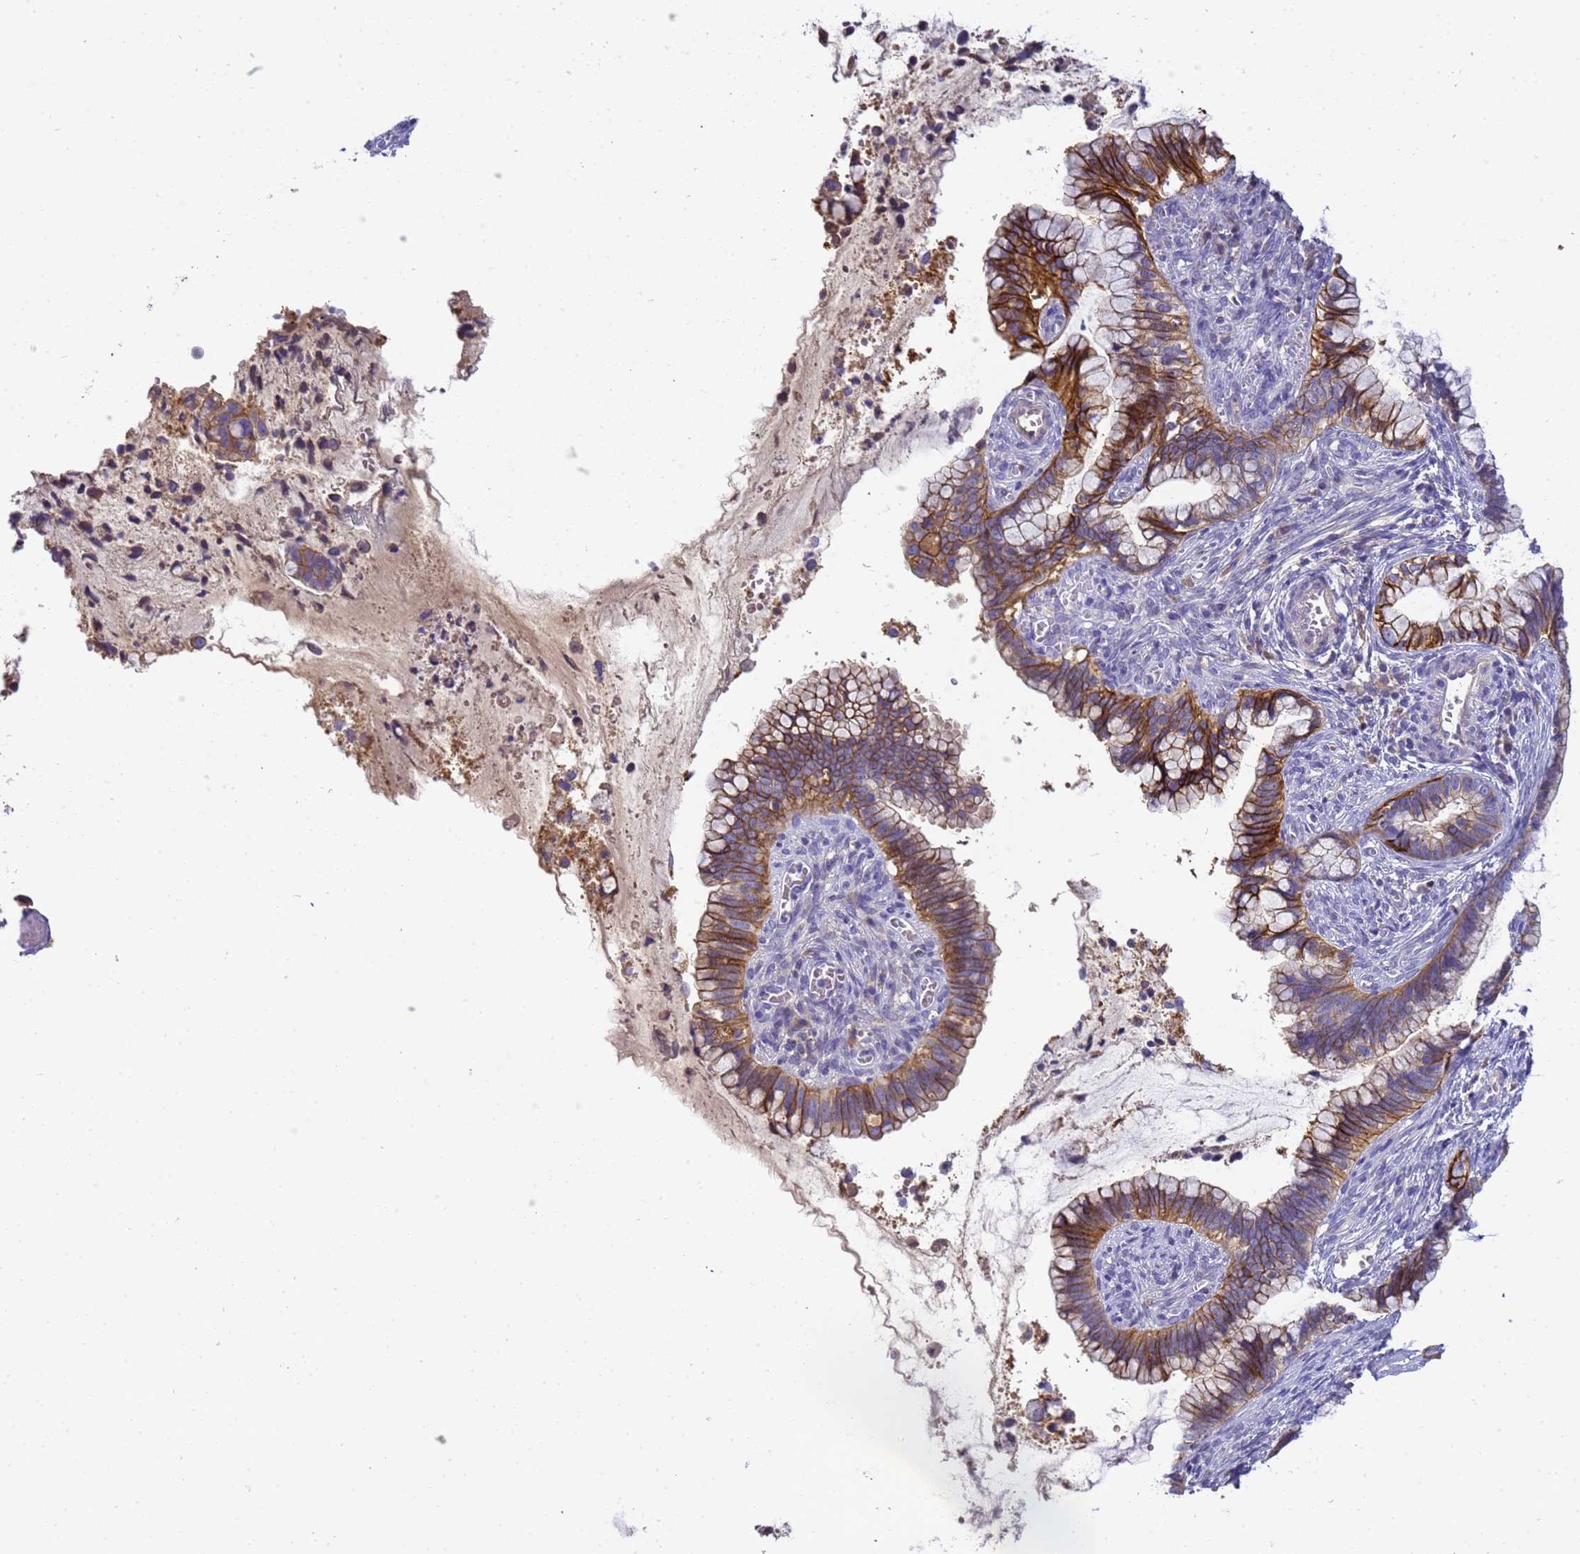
{"staining": {"intensity": "moderate", "quantity": ">75%", "location": "cytoplasmic/membranous"}, "tissue": "cervical cancer", "cell_type": "Tumor cells", "image_type": "cancer", "snomed": [{"axis": "morphology", "description": "Adenocarcinoma, NOS"}, {"axis": "topography", "description": "Cervix"}], "caption": "Cervical cancer stained with a protein marker exhibits moderate staining in tumor cells.", "gene": "TBCD", "patient": {"sex": "female", "age": 44}}